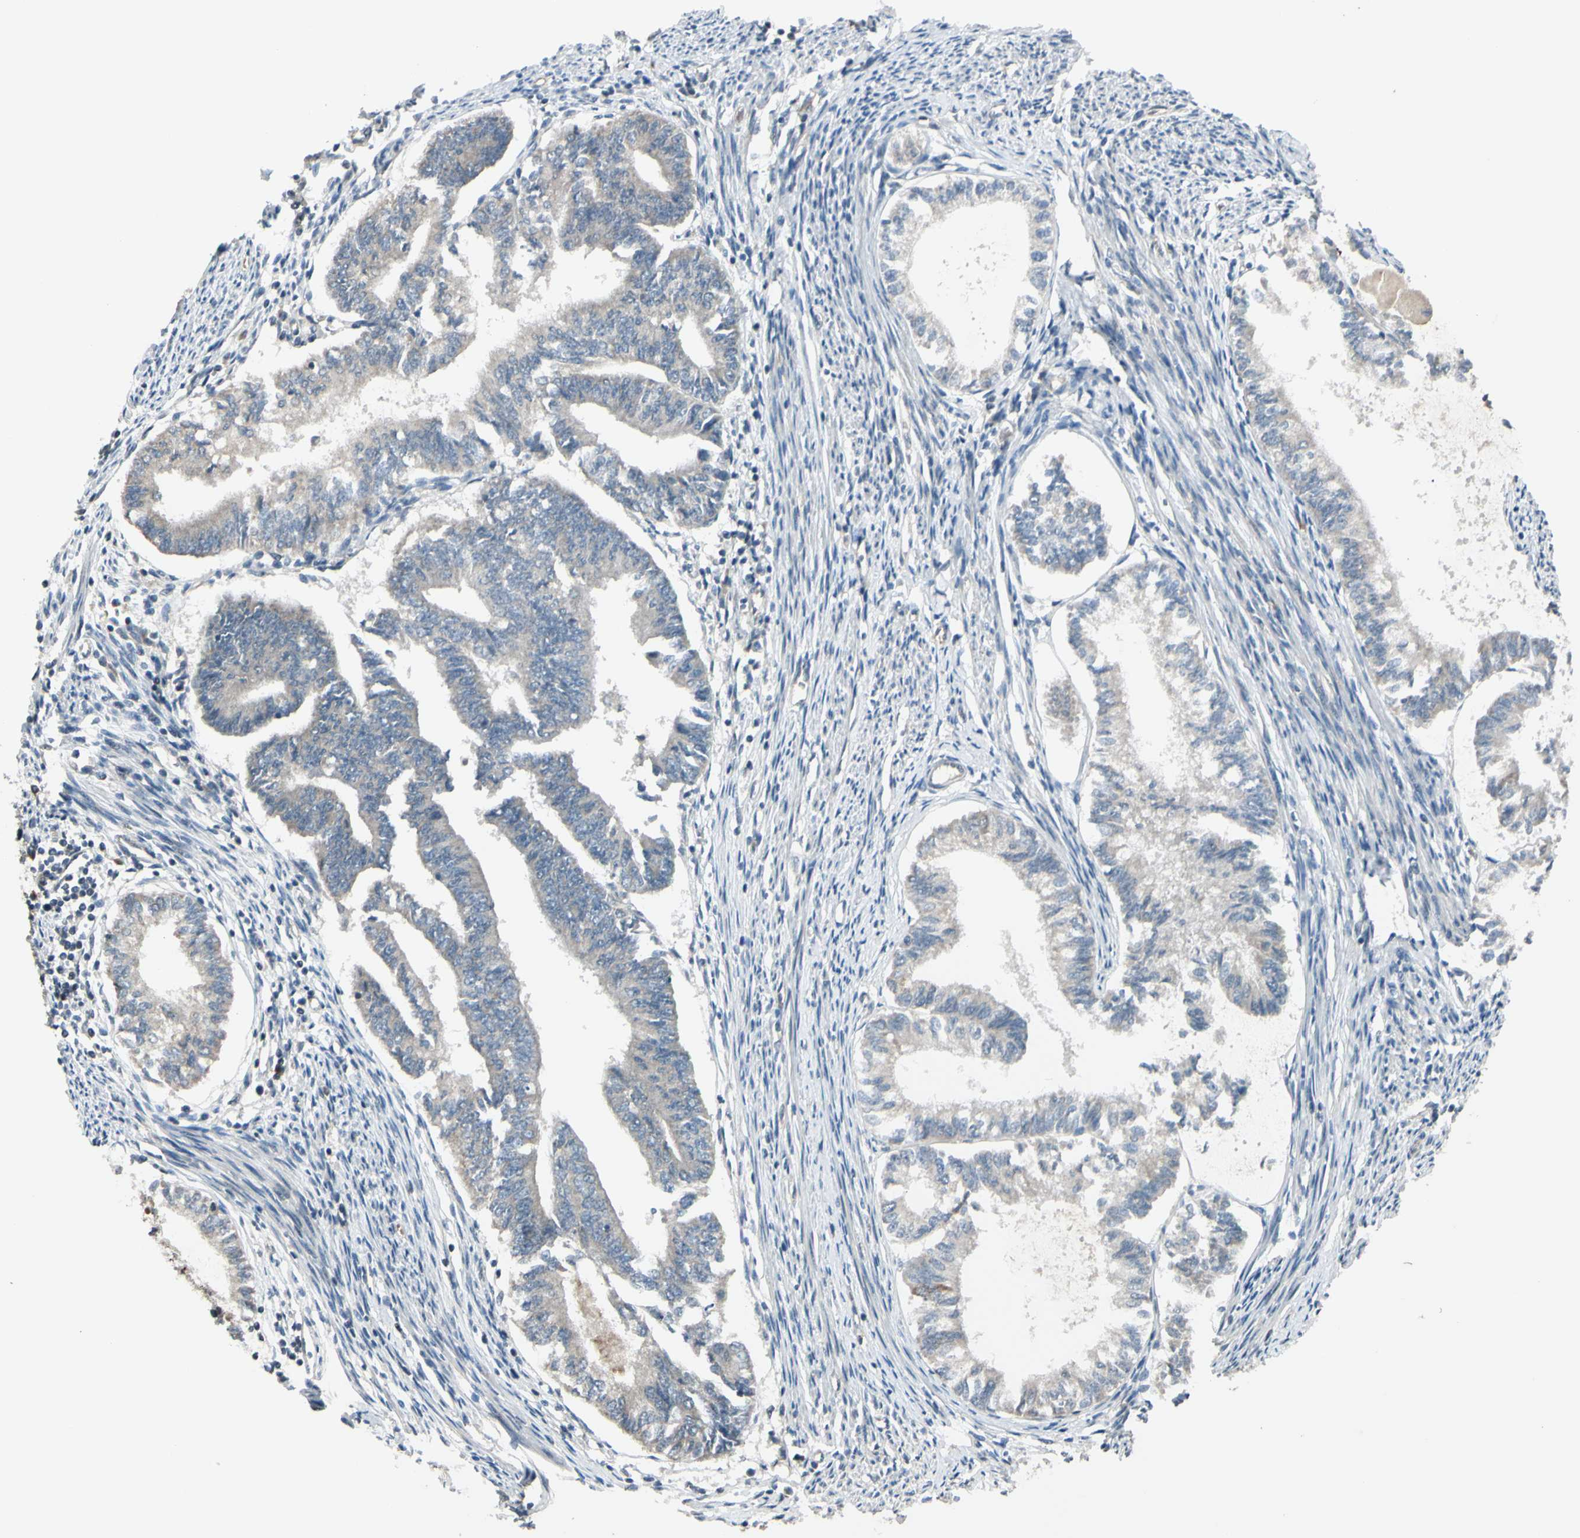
{"staining": {"intensity": "weak", "quantity": "25%-75%", "location": "cytoplasmic/membranous"}, "tissue": "endometrial cancer", "cell_type": "Tumor cells", "image_type": "cancer", "snomed": [{"axis": "morphology", "description": "Adenocarcinoma, NOS"}, {"axis": "topography", "description": "Endometrium"}], "caption": "Immunohistochemical staining of adenocarcinoma (endometrial) displays weak cytoplasmic/membranous protein expression in about 25%-75% of tumor cells.", "gene": "FGF10", "patient": {"sex": "female", "age": 86}}